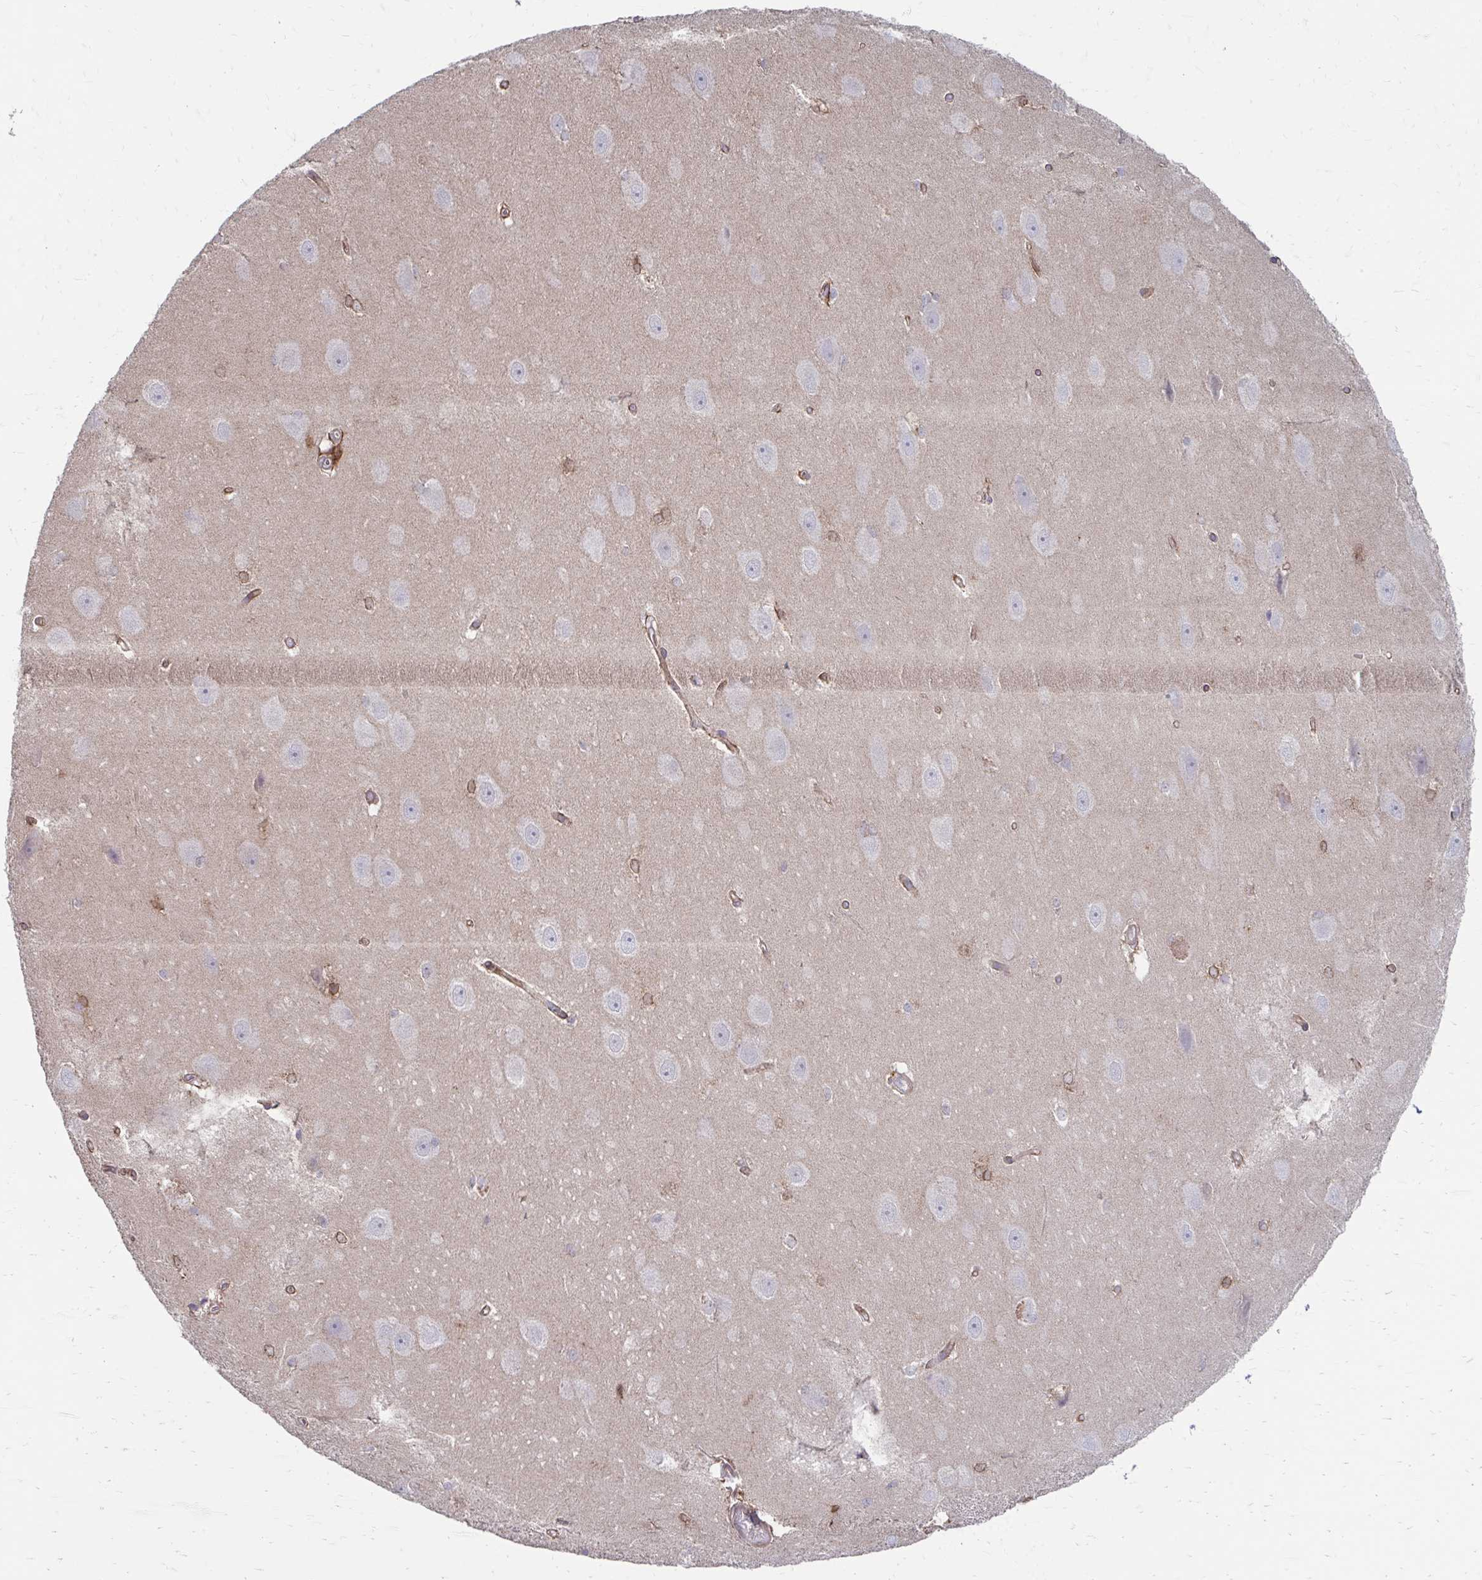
{"staining": {"intensity": "negative", "quantity": "none", "location": "none"}, "tissue": "hippocampus", "cell_type": "Glial cells", "image_type": "normal", "snomed": [{"axis": "morphology", "description": "Normal tissue, NOS"}, {"axis": "topography", "description": "Cerebral cortex"}, {"axis": "topography", "description": "Hippocampus"}], "caption": "This is a image of immunohistochemistry (IHC) staining of normal hippocampus, which shows no staining in glial cells.", "gene": "ITPR2", "patient": {"sex": "female", "age": 19}}